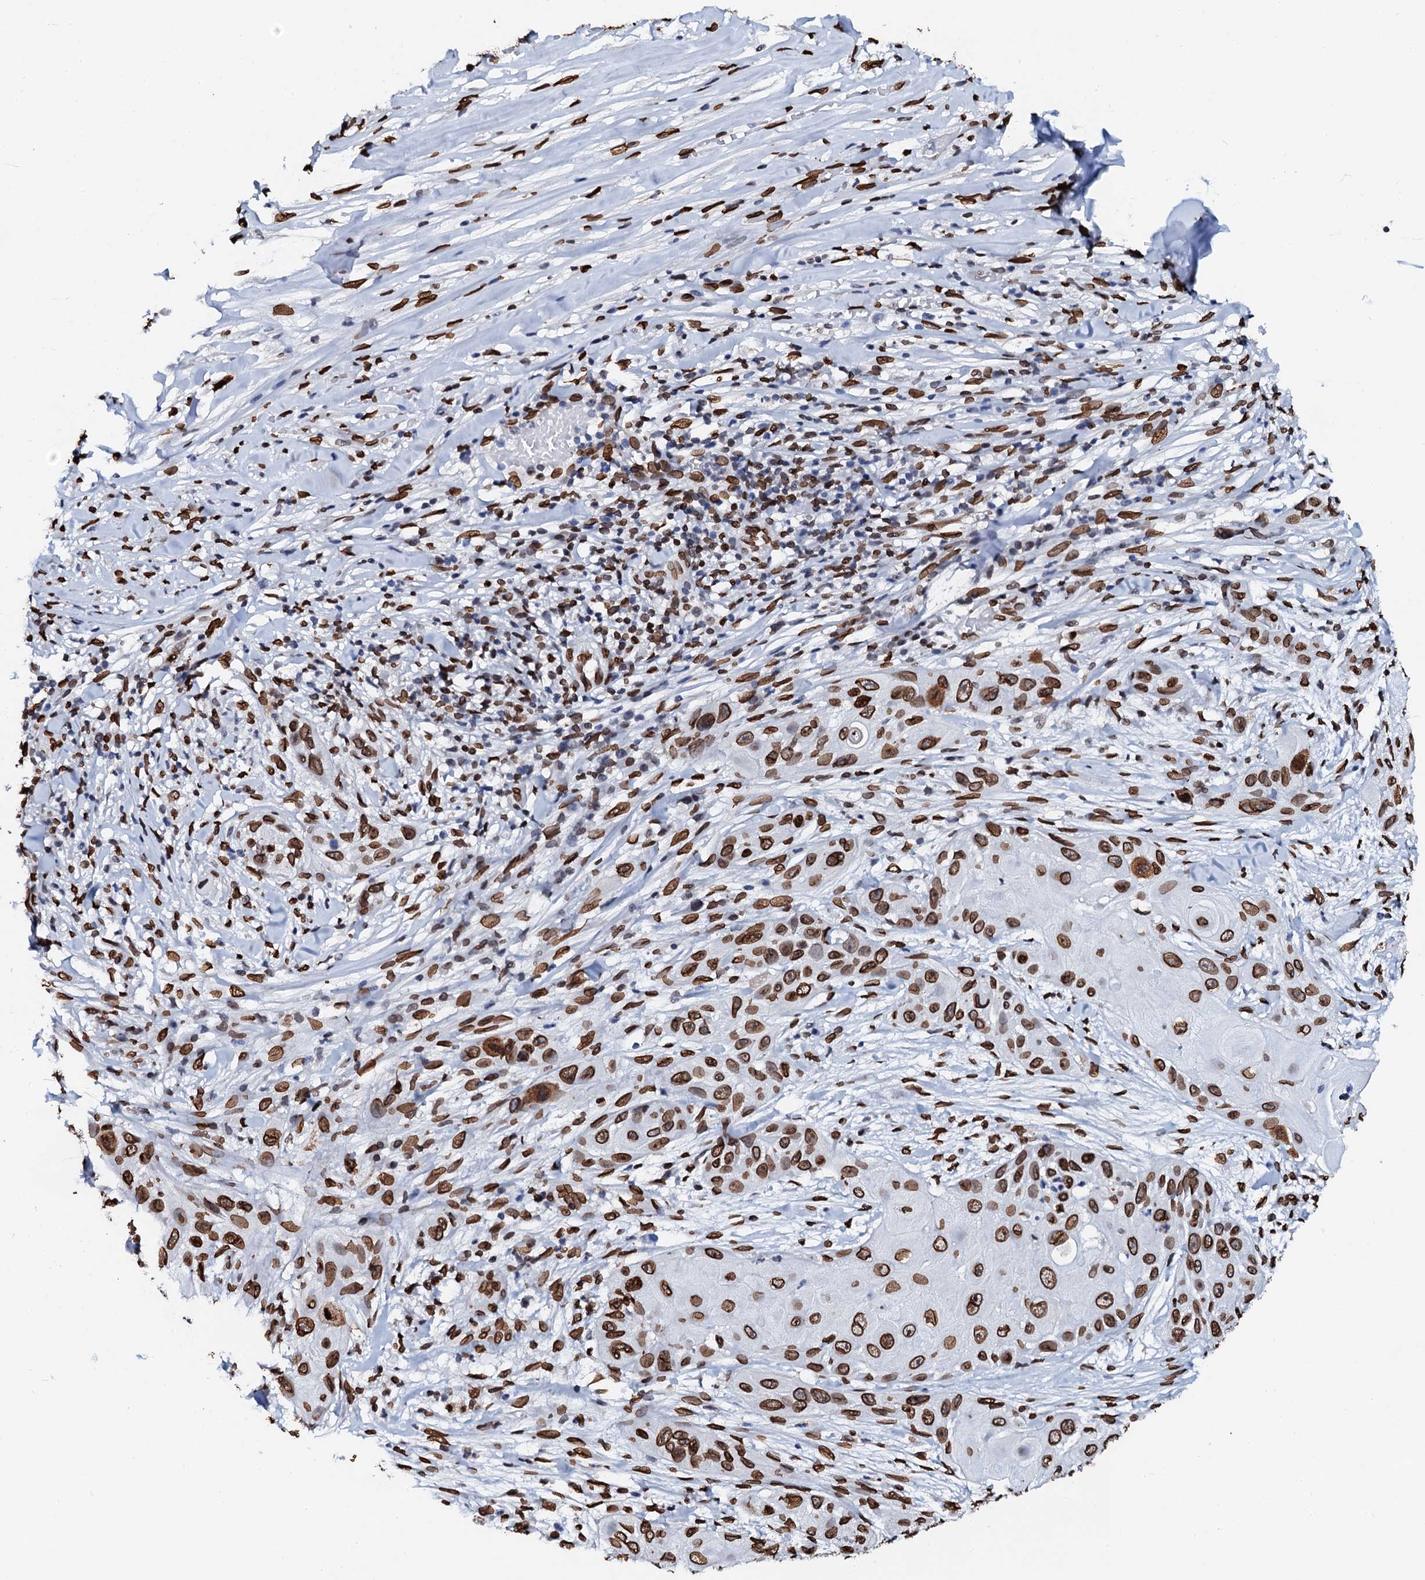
{"staining": {"intensity": "strong", "quantity": ">75%", "location": "nuclear"}, "tissue": "skin cancer", "cell_type": "Tumor cells", "image_type": "cancer", "snomed": [{"axis": "morphology", "description": "Squamous cell carcinoma, NOS"}, {"axis": "topography", "description": "Skin"}], "caption": "Brown immunohistochemical staining in human squamous cell carcinoma (skin) exhibits strong nuclear staining in approximately >75% of tumor cells. The protein of interest is shown in brown color, while the nuclei are stained blue.", "gene": "KATNAL2", "patient": {"sex": "female", "age": 44}}